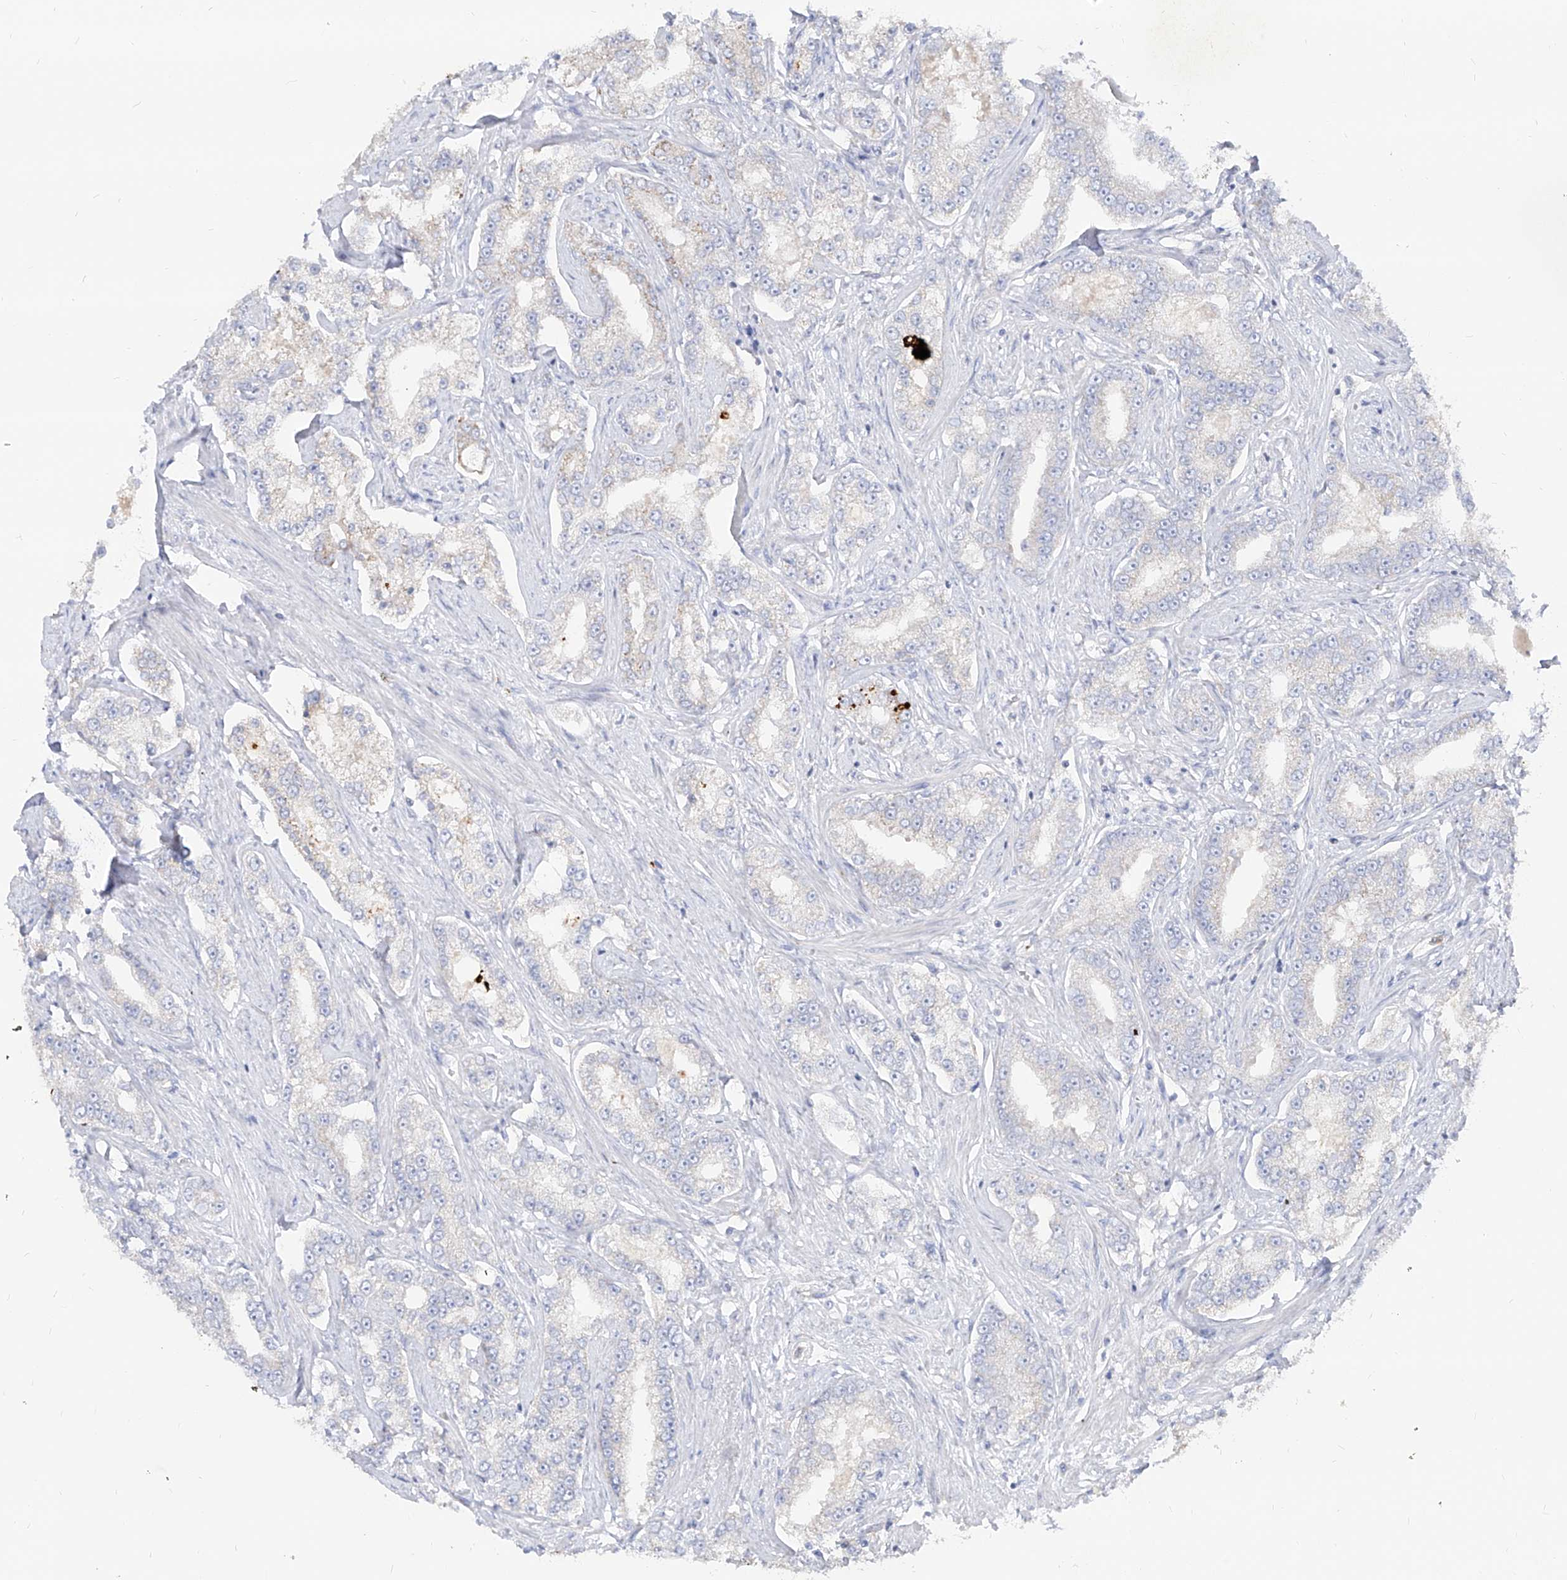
{"staining": {"intensity": "negative", "quantity": "none", "location": "none"}, "tissue": "prostate cancer", "cell_type": "Tumor cells", "image_type": "cancer", "snomed": [{"axis": "morphology", "description": "Normal tissue, NOS"}, {"axis": "morphology", "description": "Adenocarcinoma, High grade"}, {"axis": "topography", "description": "Prostate"}], "caption": "DAB (3,3'-diaminobenzidine) immunohistochemical staining of human prostate cancer (adenocarcinoma (high-grade)) exhibits no significant positivity in tumor cells.", "gene": "RBFOX3", "patient": {"sex": "male", "age": 83}}